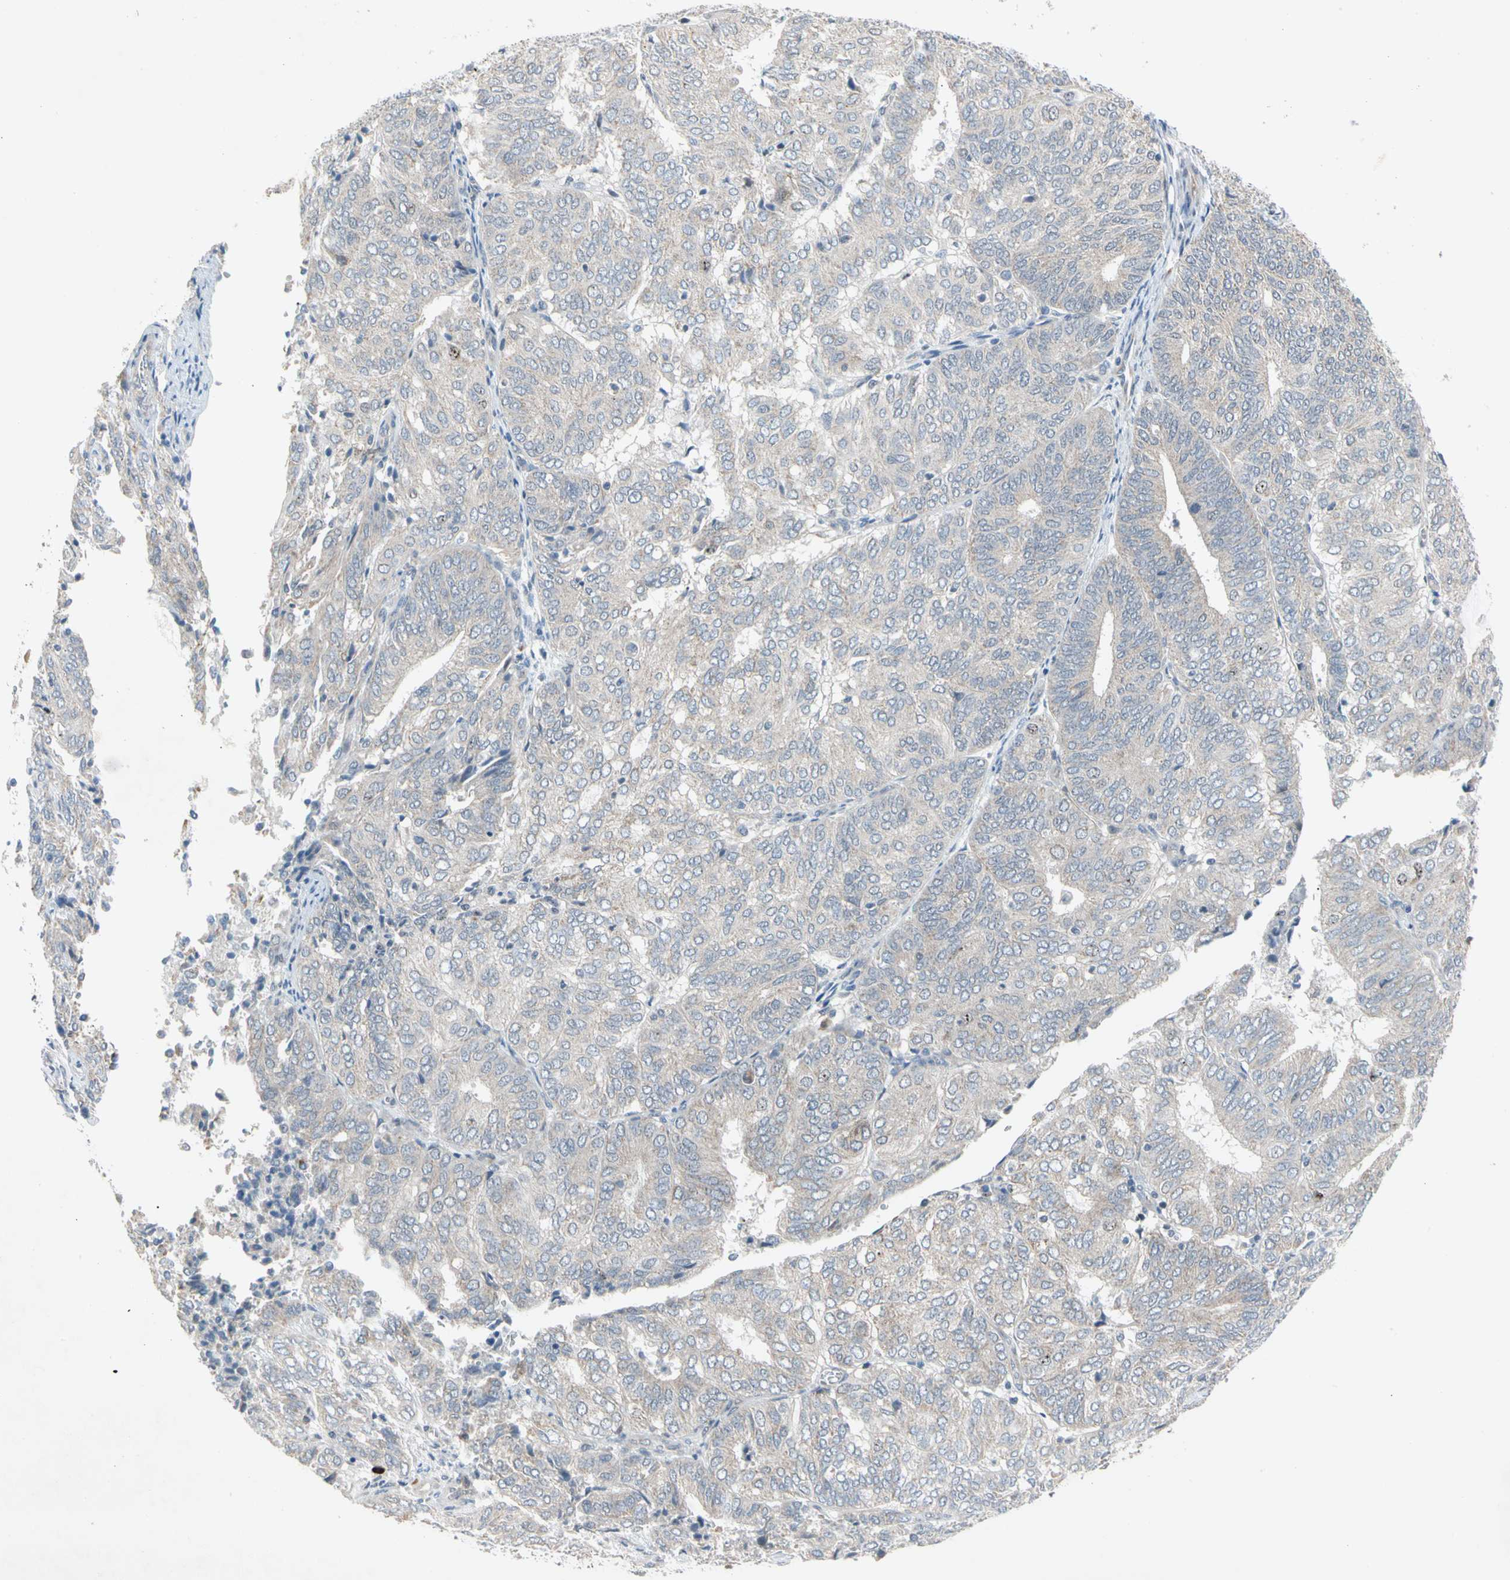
{"staining": {"intensity": "weak", "quantity": ">75%", "location": "cytoplasmic/membranous"}, "tissue": "endometrial cancer", "cell_type": "Tumor cells", "image_type": "cancer", "snomed": [{"axis": "morphology", "description": "Adenocarcinoma, NOS"}, {"axis": "topography", "description": "Uterus"}], "caption": "This is an image of IHC staining of endometrial cancer (adenocarcinoma), which shows weak staining in the cytoplasmic/membranous of tumor cells.", "gene": "MARK1", "patient": {"sex": "female", "age": 60}}